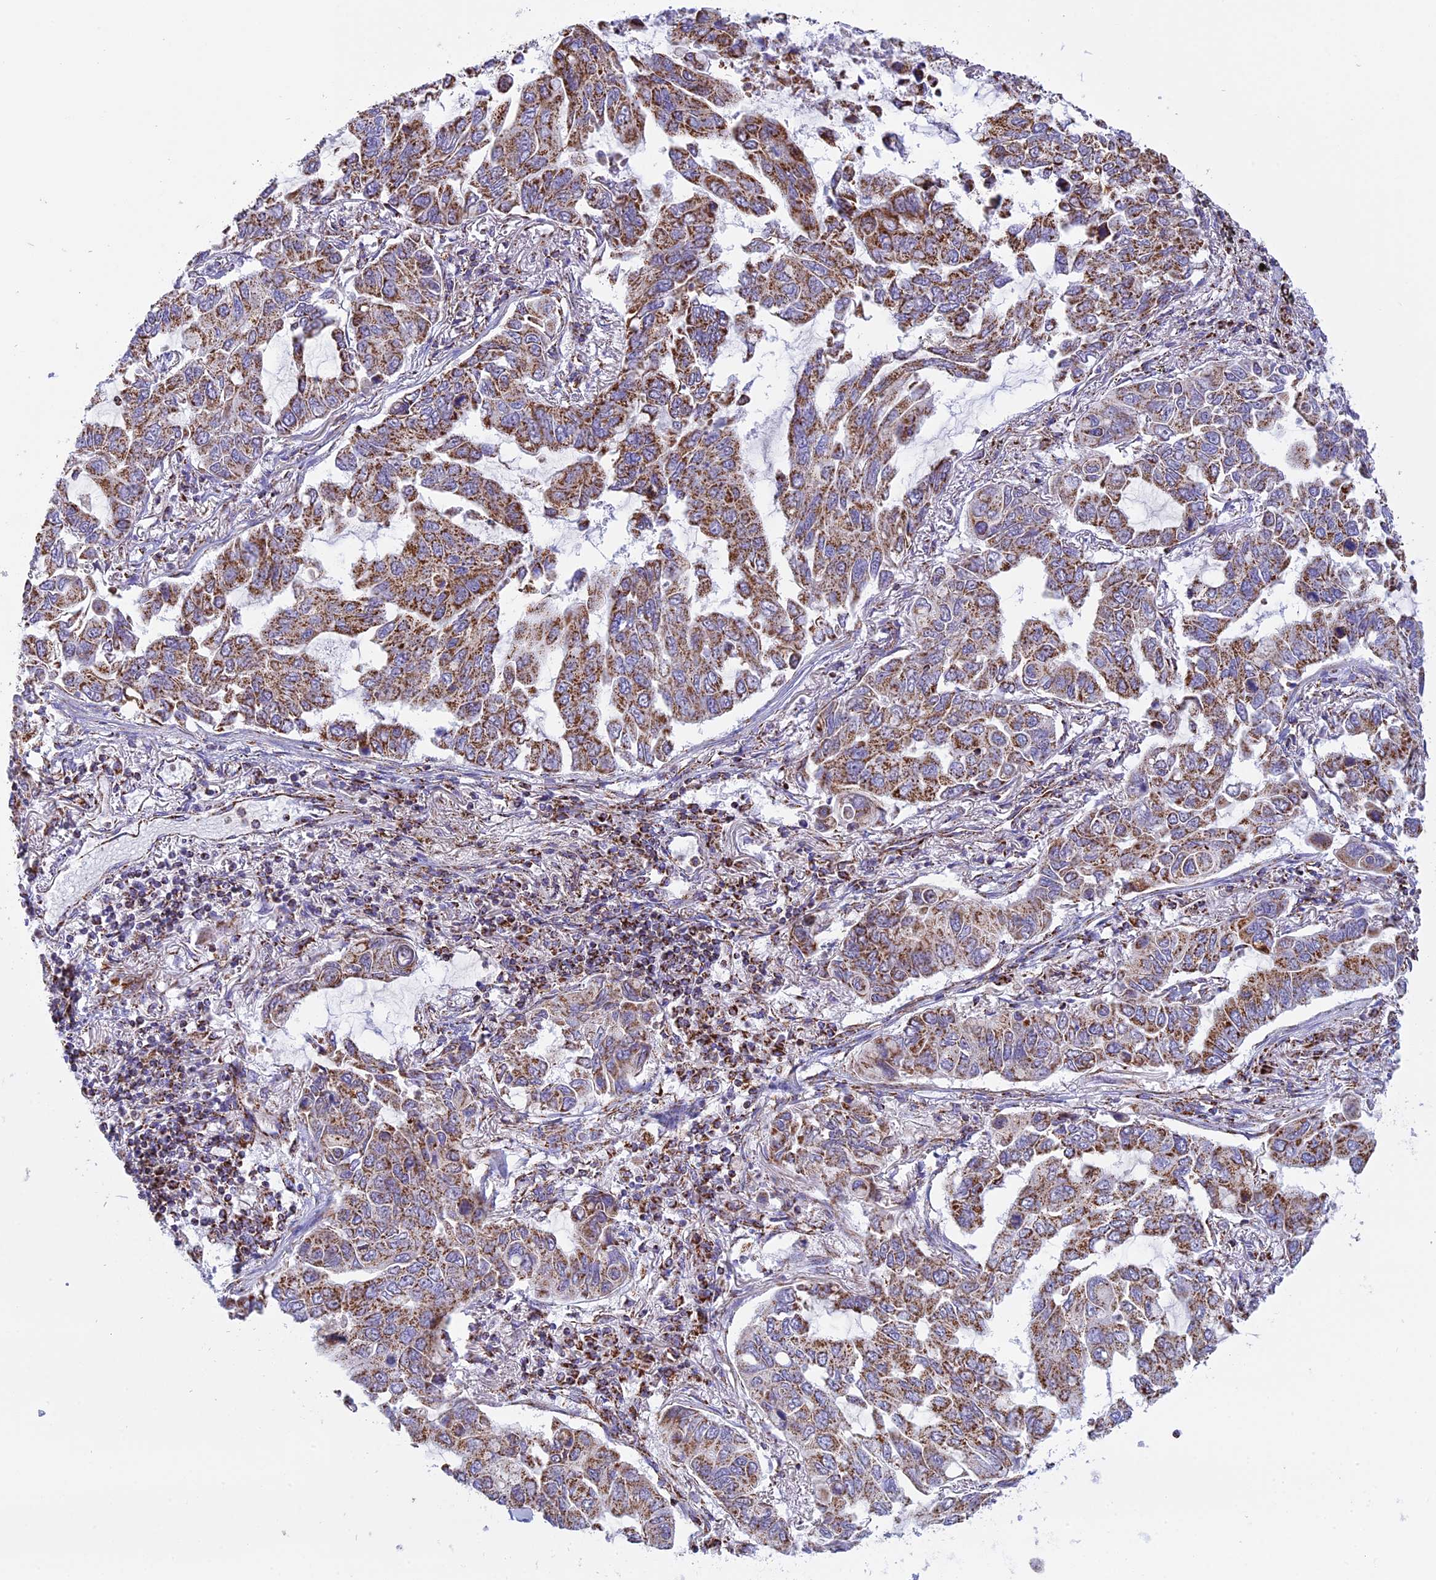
{"staining": {"intensity": "moderate", "quantity": ">75%", "location": "cytoplasmic/membranous"}, "tissue": "lung cancer", "cell_type": "Tumor cells", "image_type": "cancer", "snomed": [{"axis": "morphology", "description": "Adenocarcinoma, NOS"}, {"axis": "topography", "description": "Lung"}], "caption": "This micrograph displays lung adenocarcinoma stained with immunohistochemistry (IHC) to label a protein in brown. The cytoplasmic/membranous of tumor cells show moderate positivity for the protein. Nuclei are counter-stained blue.", "gene": "KCNG1", "patient": {"sex": "male", "age": 64}}